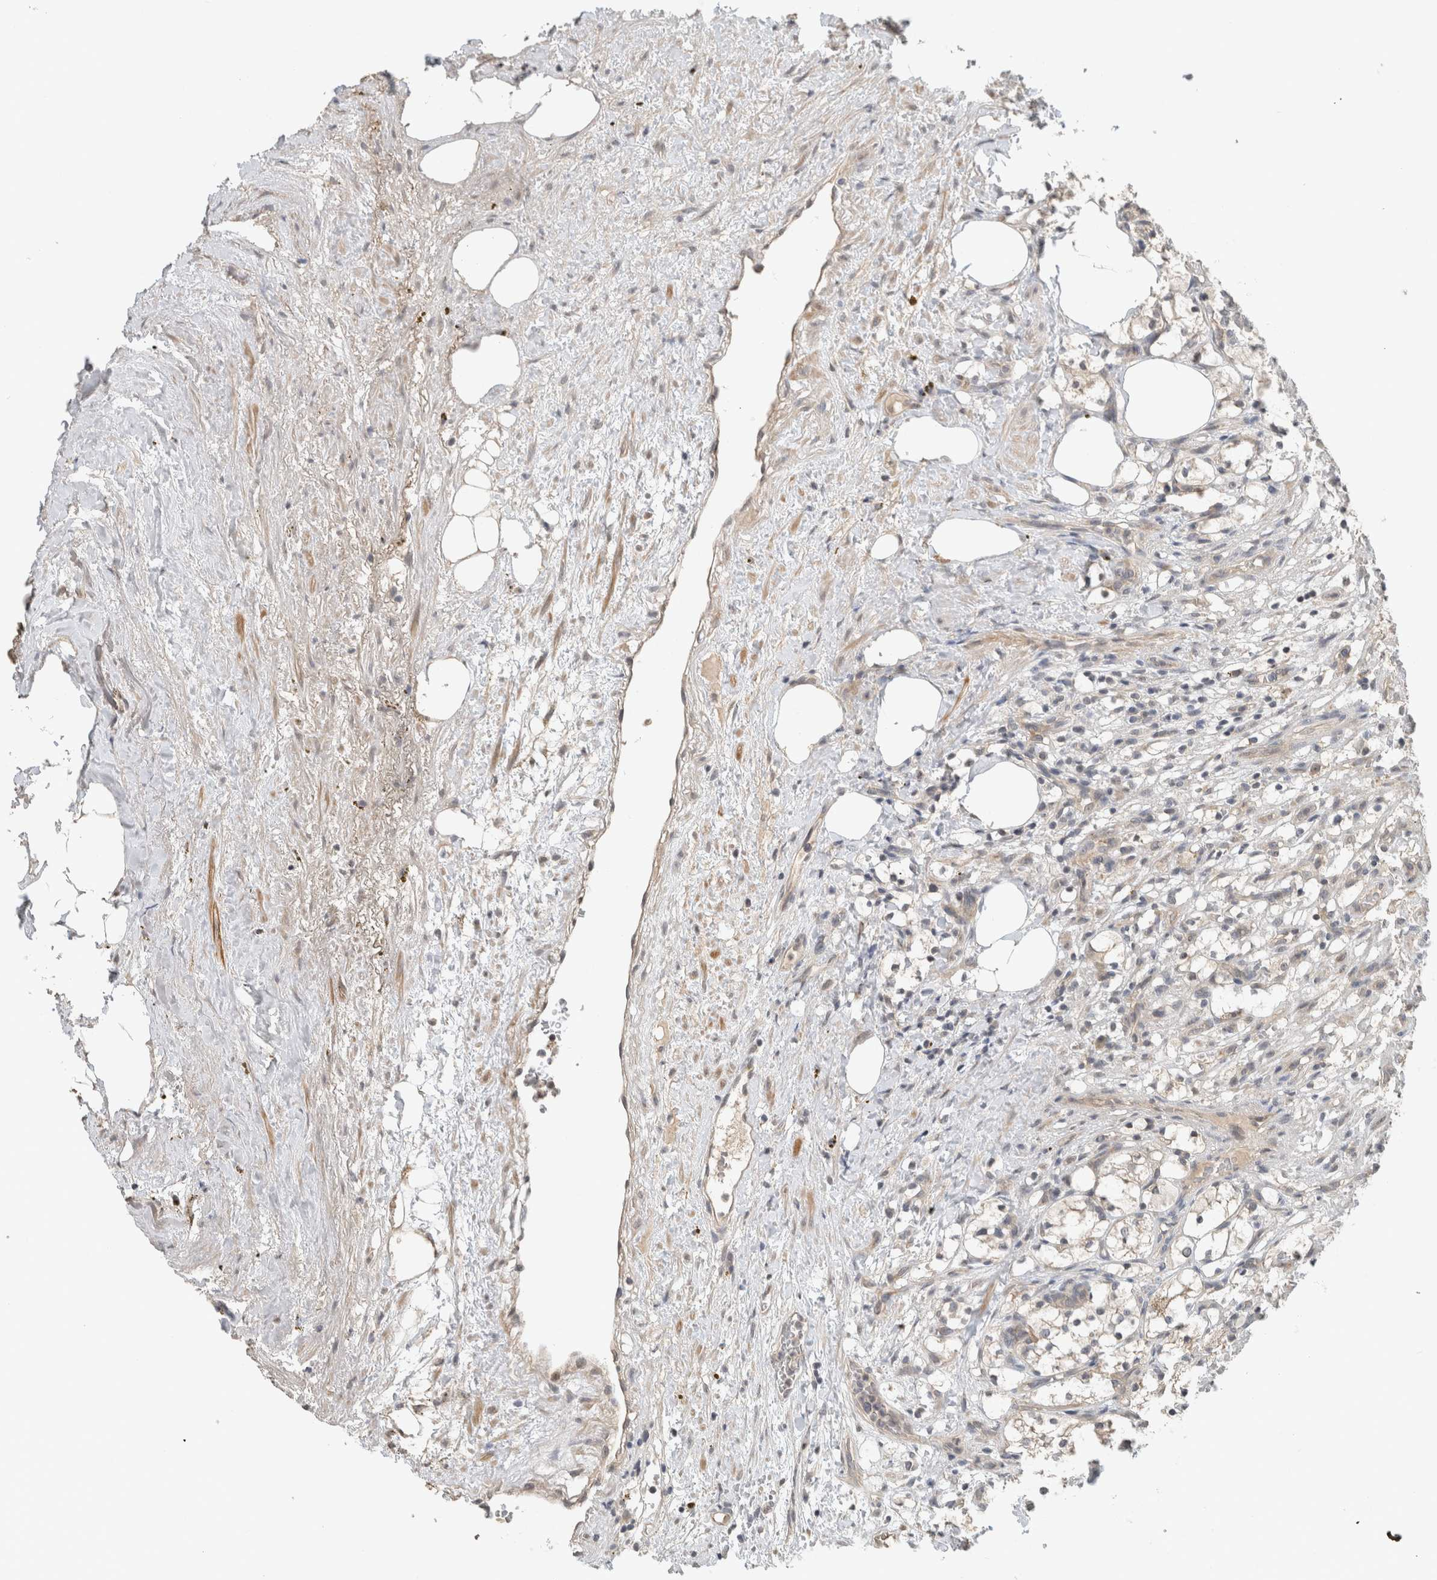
{"staining": {"intensity": "negative", "quantity": "none", "location": "none"}, "tissue": "renal cancer", "cell_type": "Tumor cells", "image_type": "cancer", "snomed": [{"axis": "morphology", "description": "Adenocarcinoma, NOS"}, {"axis": "topography", "description": "Kidney"}], "caption": "Histopathology image shows no protein staining in tumor cells of renal cancer (adenocarcinoma) tissue.", "gene": "ERCC6L2", "patient": {"sex": "female", "age": 69}}